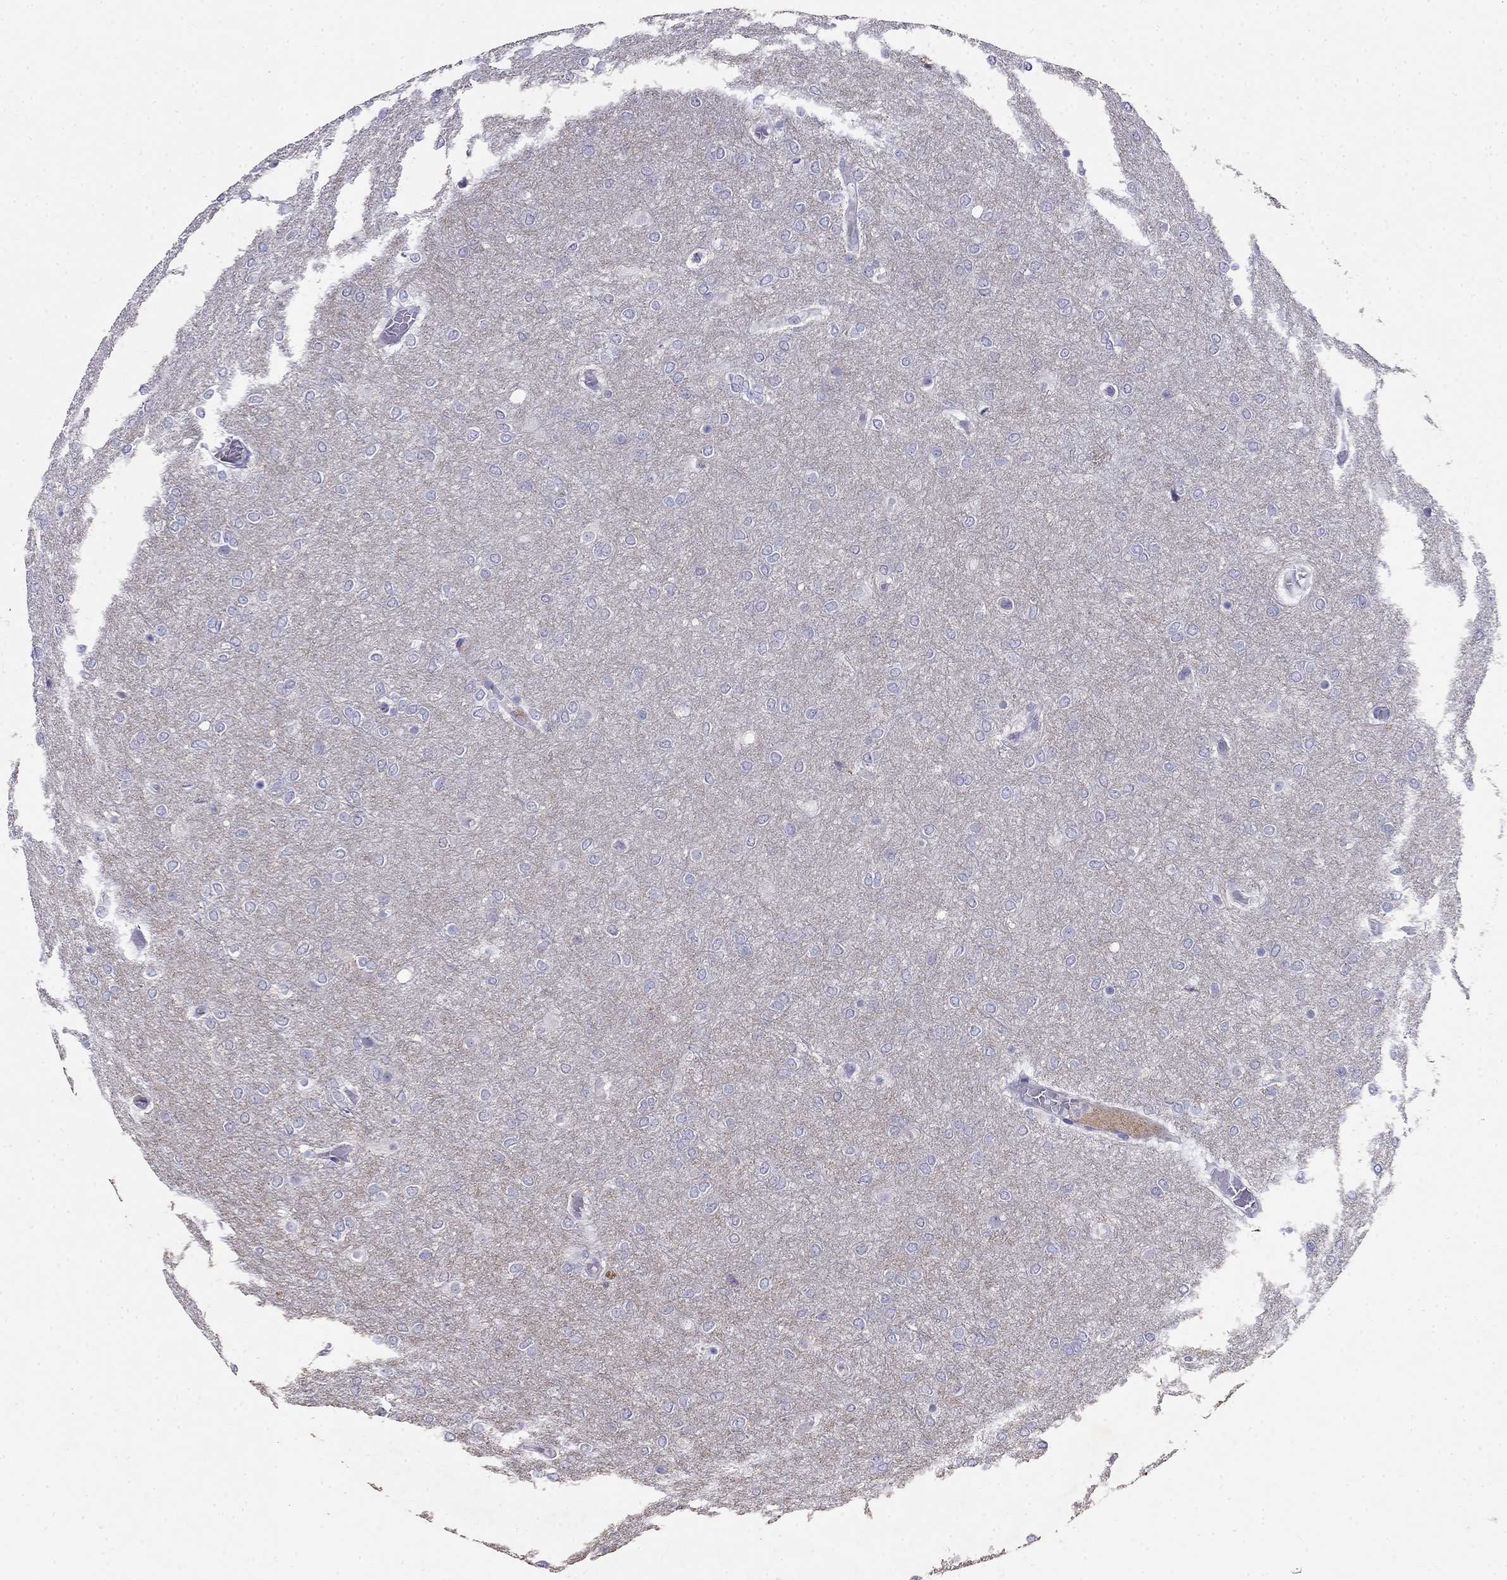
{"staining": {"intensity": "negative", "quantity": "none", "location": "none"}, "tissue": "glioma", "cell_type": "Tumor cells", "image_type": "cancer", "snomed": [{"axis": "morphology", "description": "Glioma, malignant, High grade"}, {"axis": "topography", "description": "Brain"}], "caption": "The IHC histopathology image has no significant staining in tumor cells of malignant glioma (high-grade) tissue. (DAB (3,3'-diaminobenzidine) IHC with hematoxylin counter stain).", "gene": "LY6H", "patient": {"sex": "female", "age": 61}}